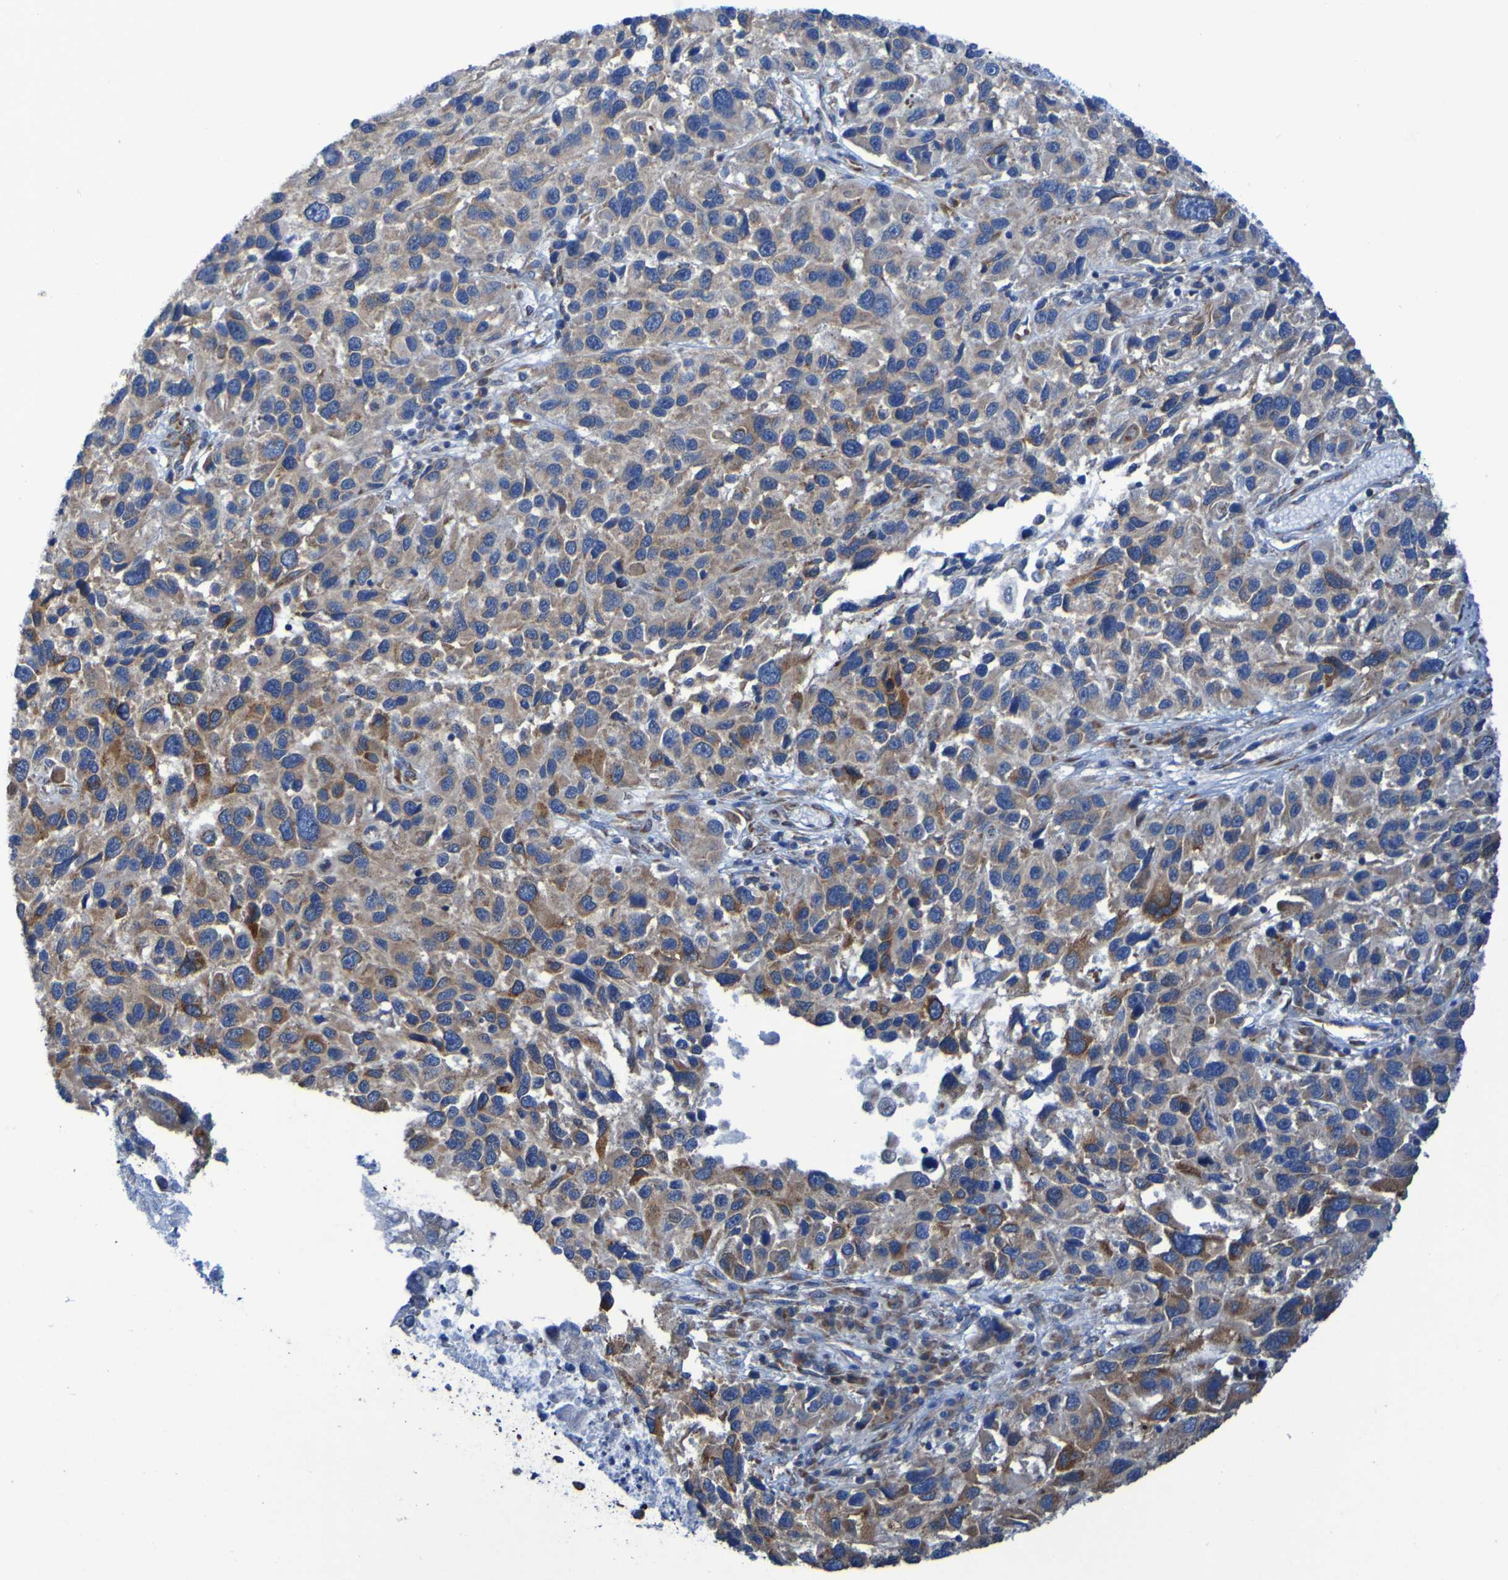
{"staining": {"intensity": "moderate", "quantity": "25%-75%", "location": "cytoplasmic/membranous"}, "tissue": "melanoma", "cell_type": "Tumor cells", "image_type": "cancer", "snomed": [{"axis": "morphology", "description": "Malignant melanoma, NOS"}, {"axis": "topography", "description": "Skin"}], "caption": "Brown immunohistochemical staining in melanoma displays moderate cytoplasmic/membranous staining in about 25%-75% of tumor cells.", "gene": "FKBP3", "patient": {"sex": "male", "age": 53}}